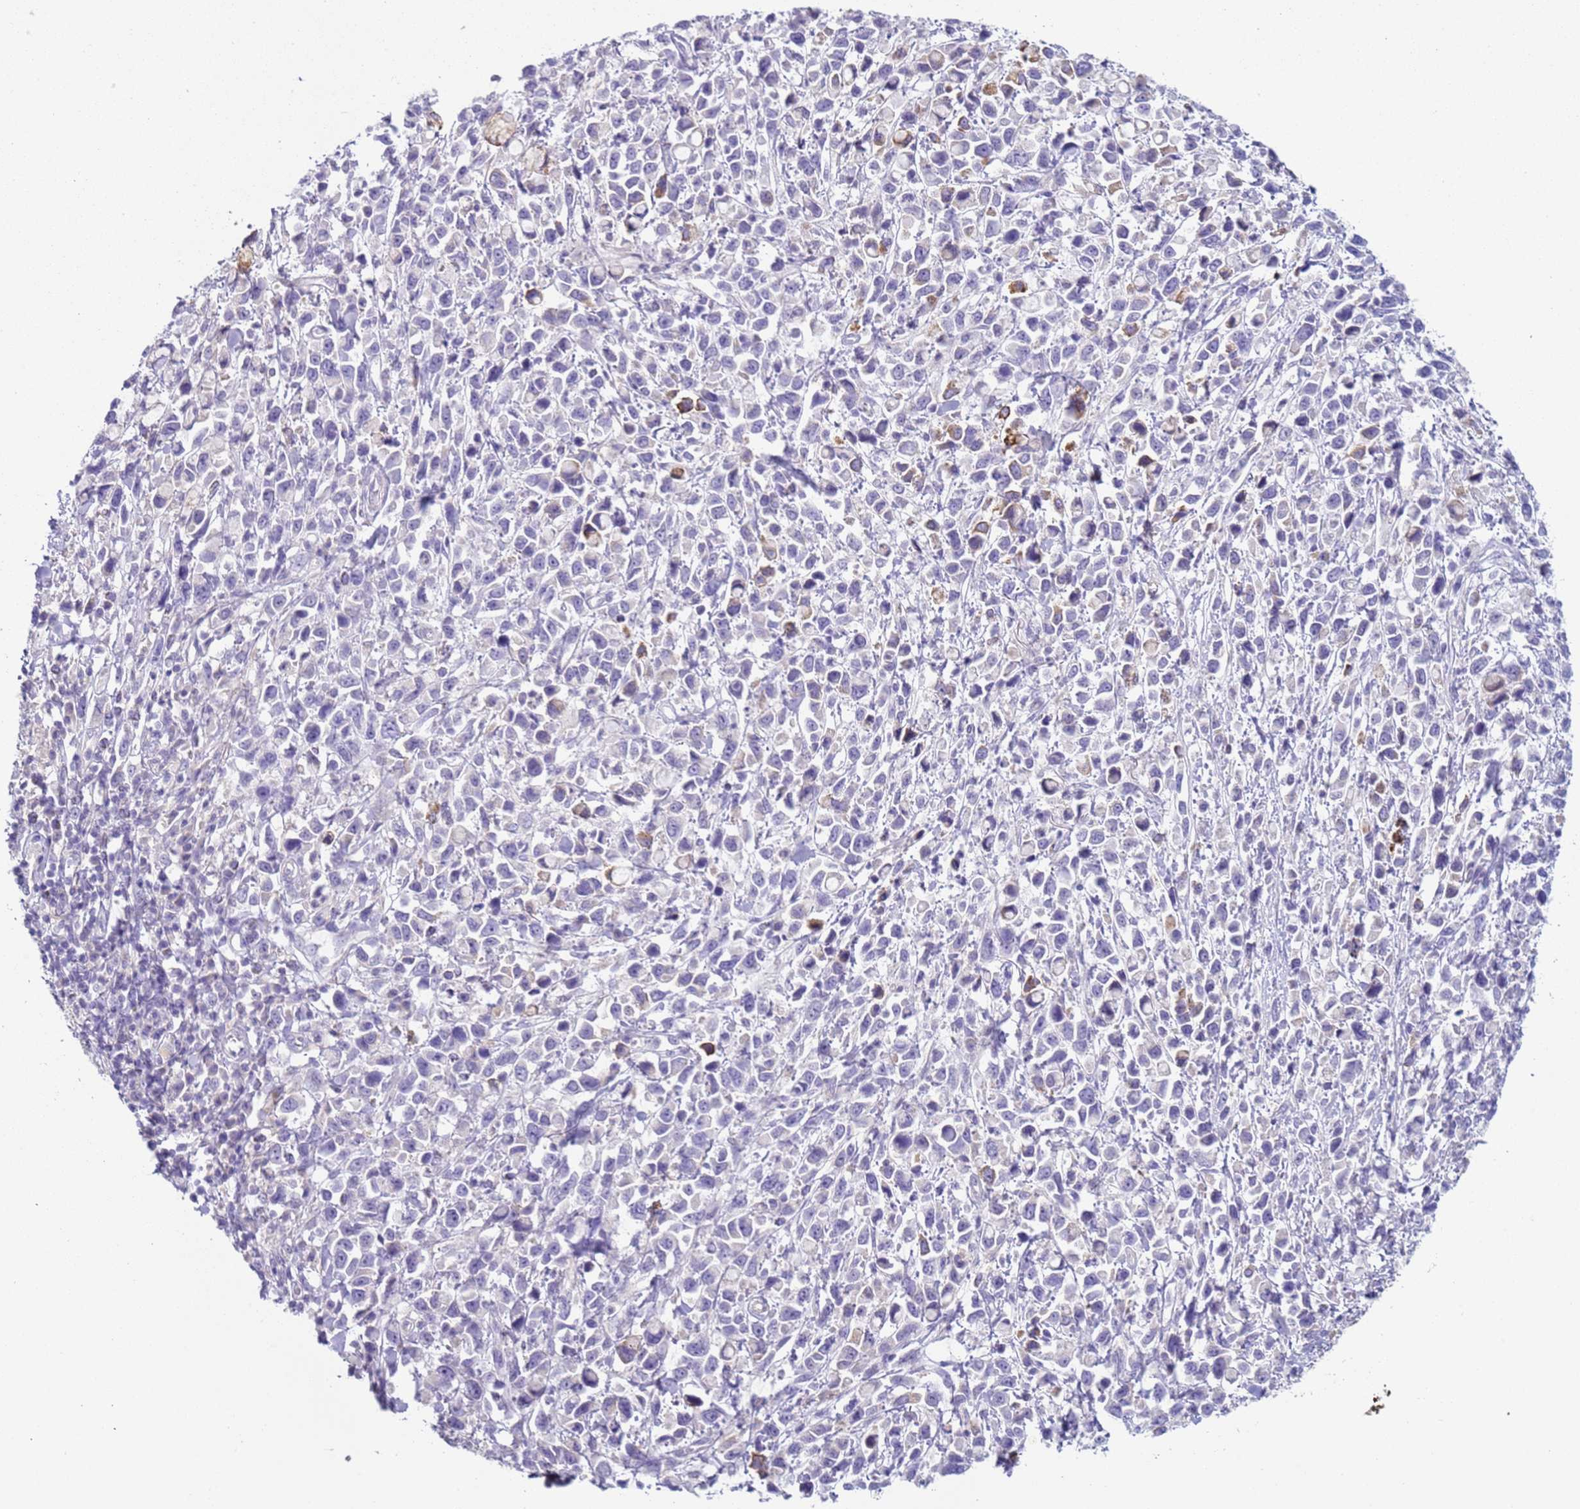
{"staining": {"intensity": "negative", "quantity": "none", "location": "none"}, "tissue": "stomach cancer", "cell_type": "Tumor cells", "image_type": "cancer", "snomed": [{"axis": "morphology", "description": "Adenocarcinoma, NOS"}, {"axis": "topography", "description": "Stomach"}], "caption": "Protein analysis of adenocarcinoma (stomach) demonstrates no significant positivity in tumor cells.", "gene": "NPAP1", "patient": {"sex": "female", "age": 81}}